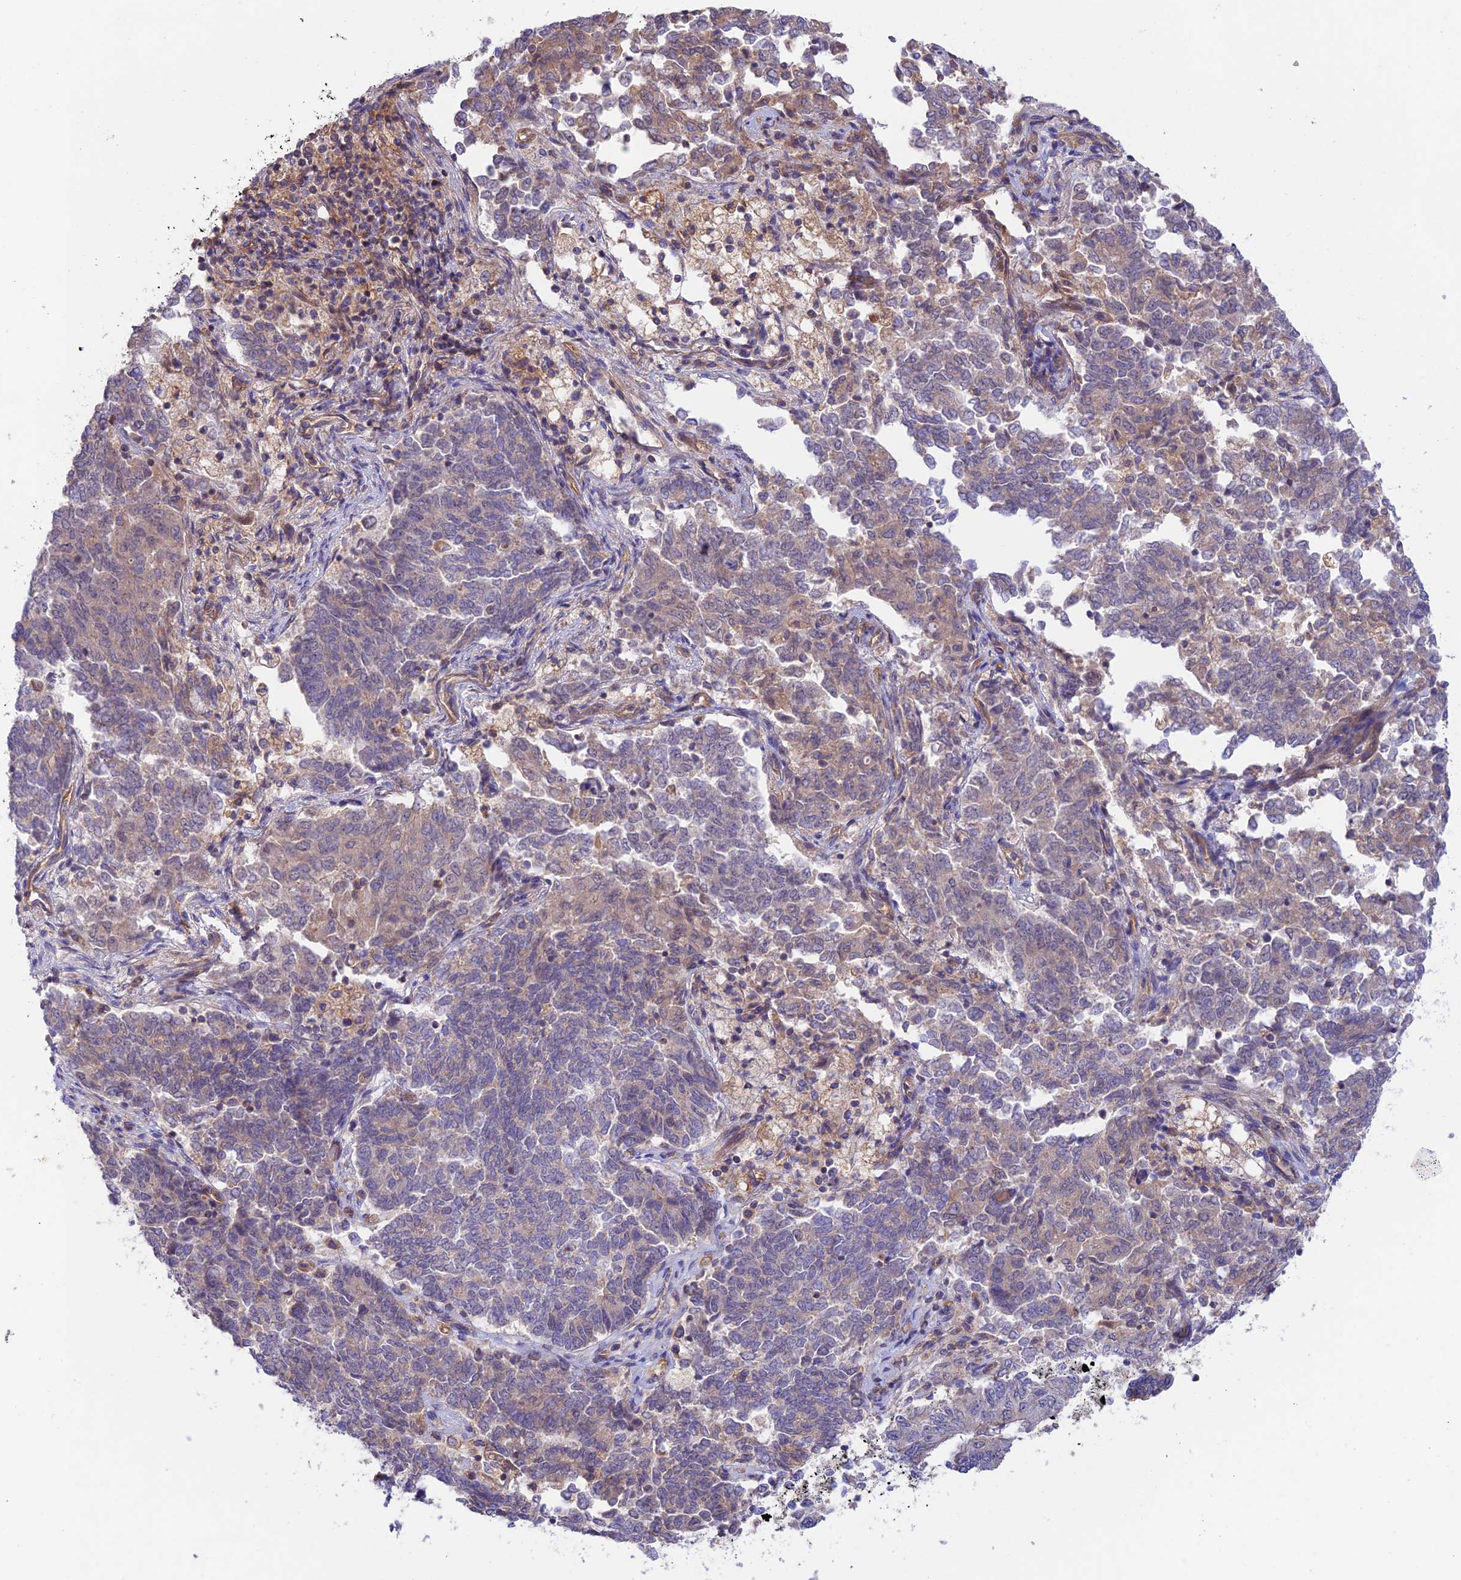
{"staining": {"intensity": "weak", "quantity": "<25%", "location": "cytoplasmic/membranous"}, "tissue": "endometrial cancer", "cell_type": "Tumor cells", "image_type": "cancer", "snomed": [{"axis": "morphology", "description": "Adenocarcinoma, NOS"}, {"axis": "topography", "description": "Endometrium"}], "caption": "Immunohistochemistry (IHC) of human endometrial cancer demonstrates no expression in tumor cells.", "gene": "MYO9A", "patient": {"sex": "female", "age": 80}}